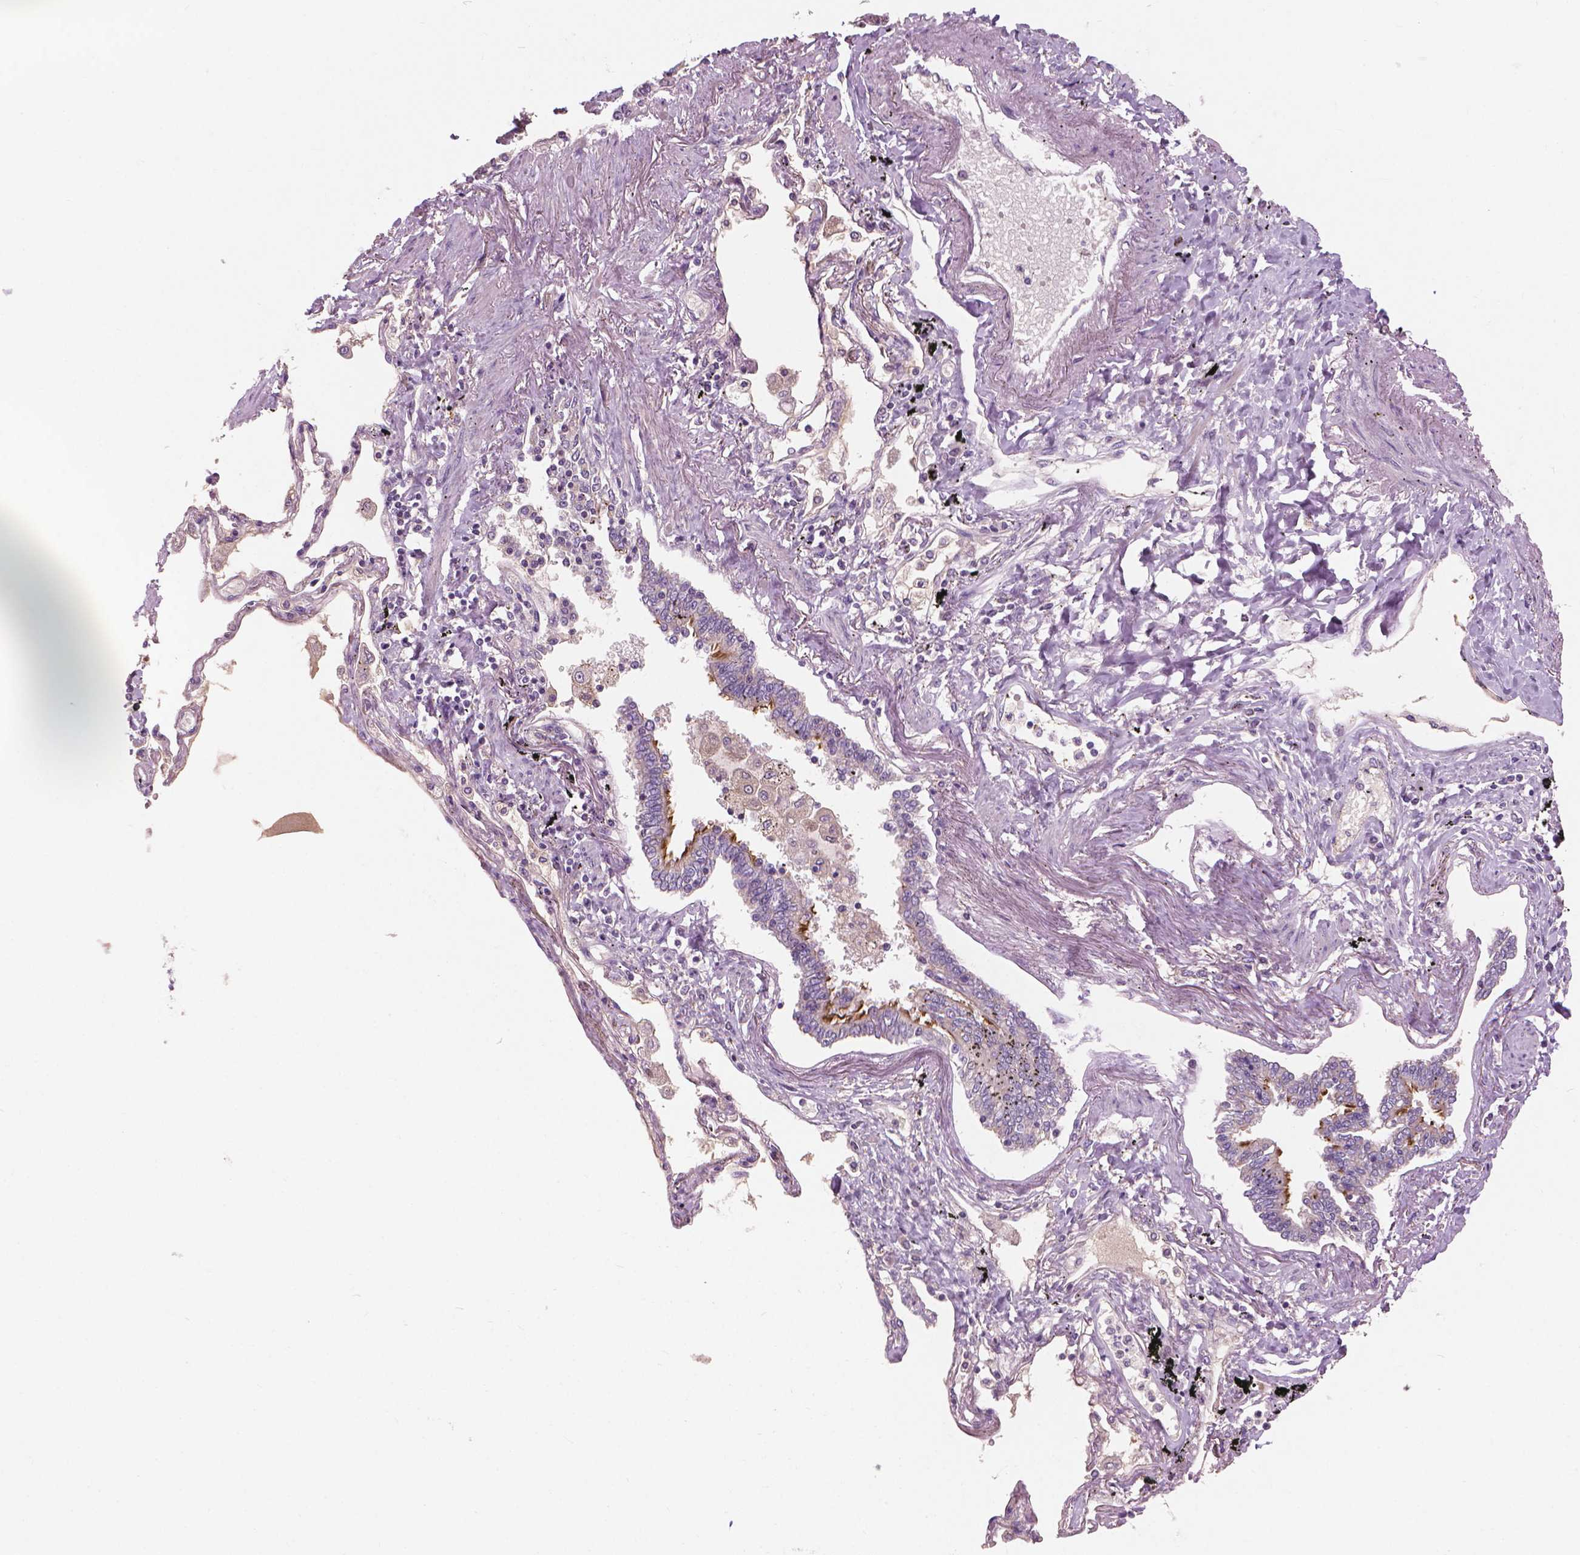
{"staining": {"intensity": "negative", "quantity": "none", "location": "none"}, "tissue": "lung", "cell_type": "Alveolar cells", "image_type": "normal", "snomed": [{"axis": "morphology", "description": "Normal tissue, NOS"}, {"axis": "morphology", "description": "Adenocarcinoma, NOS"}, {"axis": "topography", "description": "Cartilage tissue"}, {"axis": "topography", "description": "Lung"}], "caption": "An IHC image of benign lung is shown. There is no staining in alveolar cells of lung.", "gene": "RIIAD1", "patient": {"sex": "female", "age": 67}}